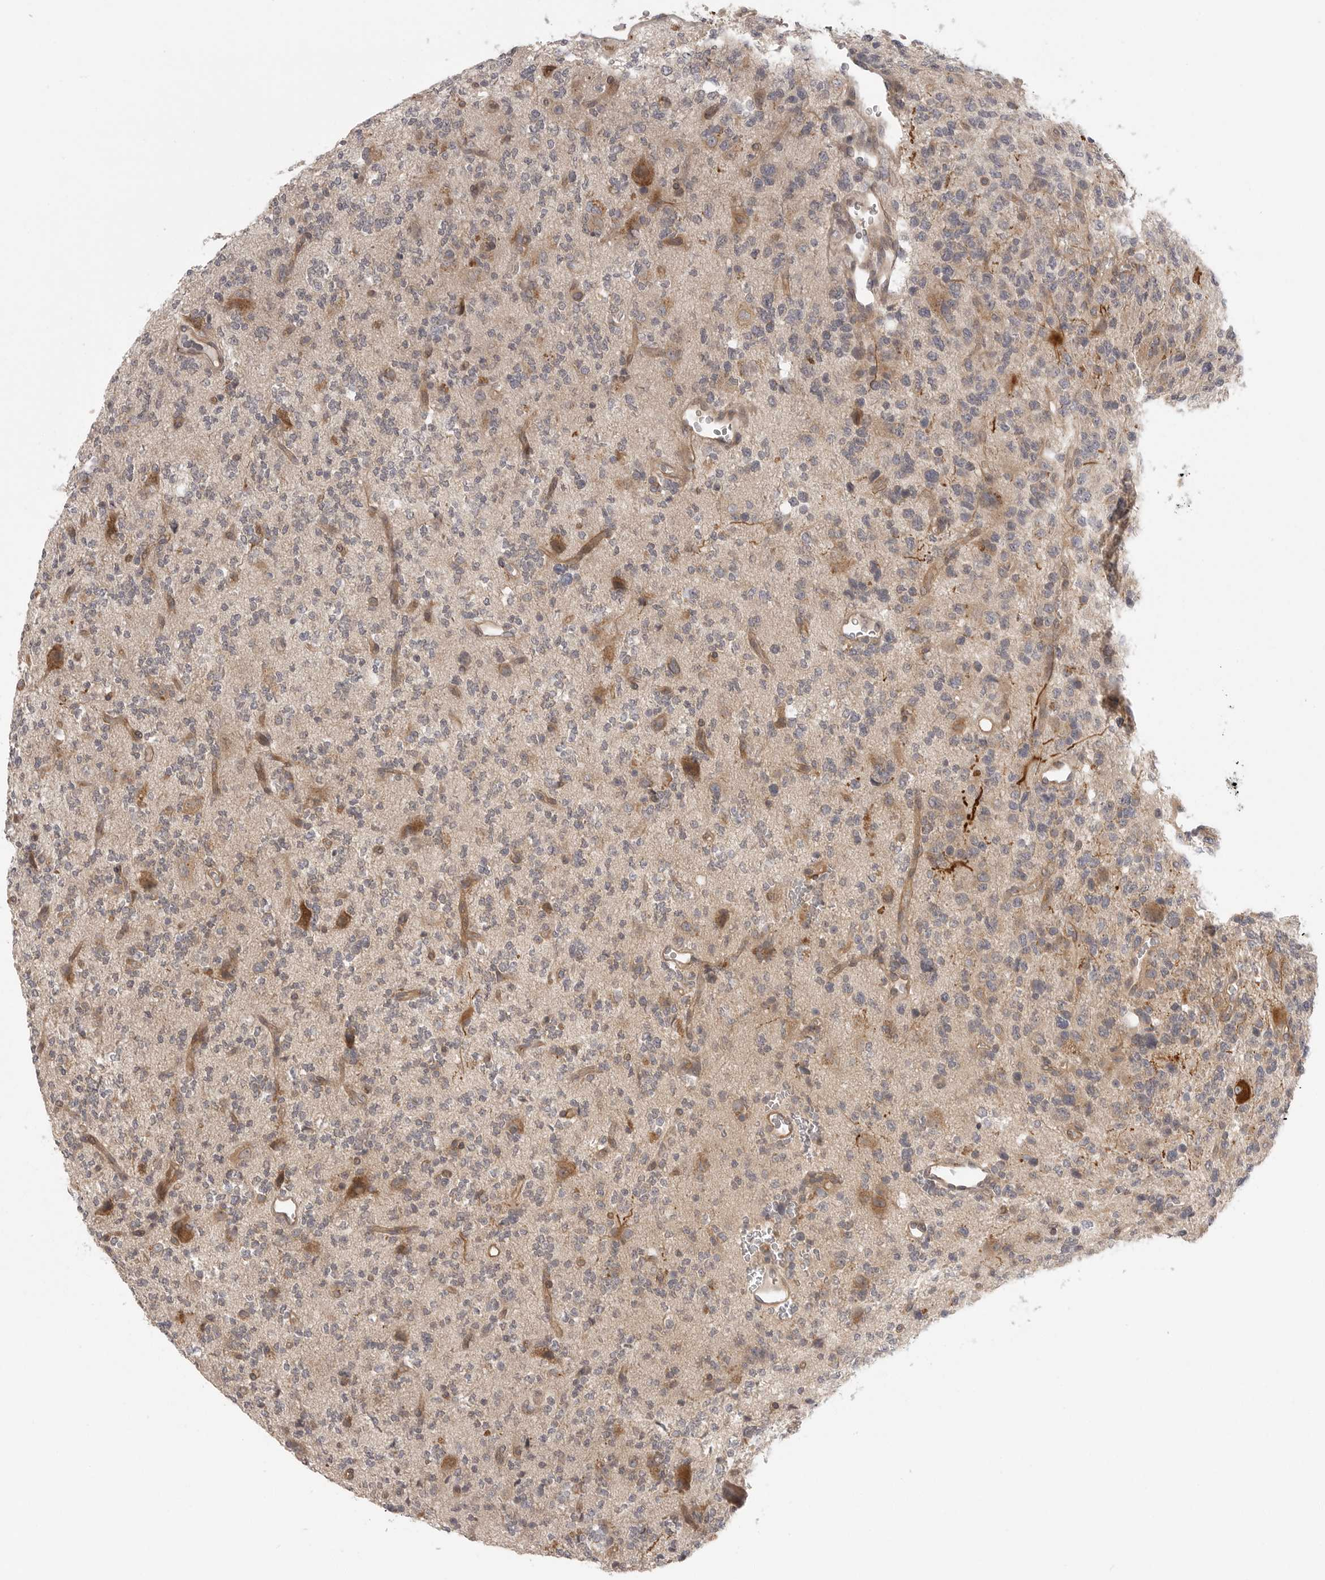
{"staining": {"intensity": "weak", "quantity": "<25%", "location": "cytoplasmic/membranous"}, "tissue": "glioma", "cell_type": "Tumor cells", "image_type": "cancer", "snomed": [{"axis": "morphology", "description": "Glioma, malignant, High grade"}, {"axis": "topography", "description": "Brain"}], "caption": "Image shows no significant protein staining in tumor cells of glioma. The staining is performed using DAB (3,3'-diaminobenzidine) brown chromogen with nuclei counter-stained in using hematoxylin.", "gene": "CCPG1", "patient": {"sex": "female", "age": 62}}